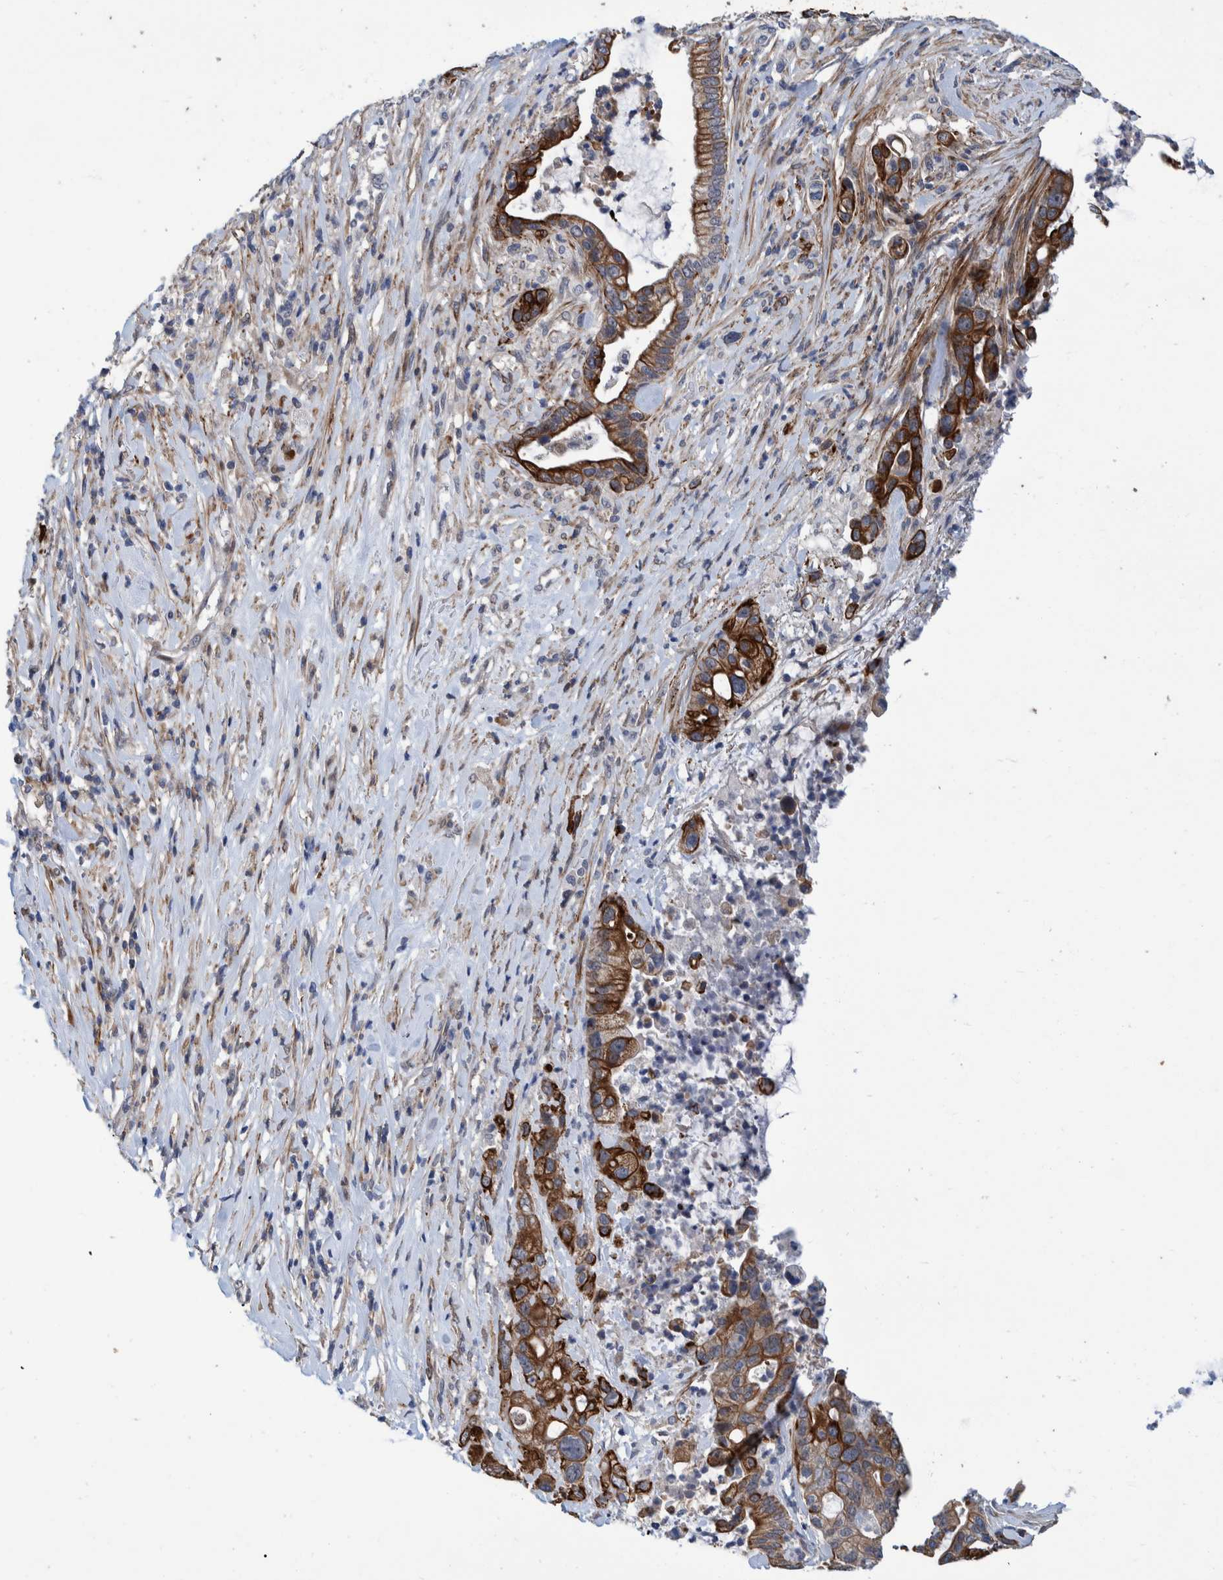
{"staining": {"intensity": "strong", "quantity": ">75%", "location": "cytoplasmic/membranous"}, "tissue": "pancreatic cancer", "cell_type": "Tumor cells", "image_type": "cancer", "snomed": [{"axis": "morphology", "description": "Adenocarcinoma, NOS"}, {"axis": "topography", "description": "Pancreas"}], "caption": "A brown stain labels strong cytoplasmic/membranous positivity of a protein in pancreatic adenocarcinoma tumor cells.", "gene": "MKS1", "patient": {"sex": "male", "age": 69}}